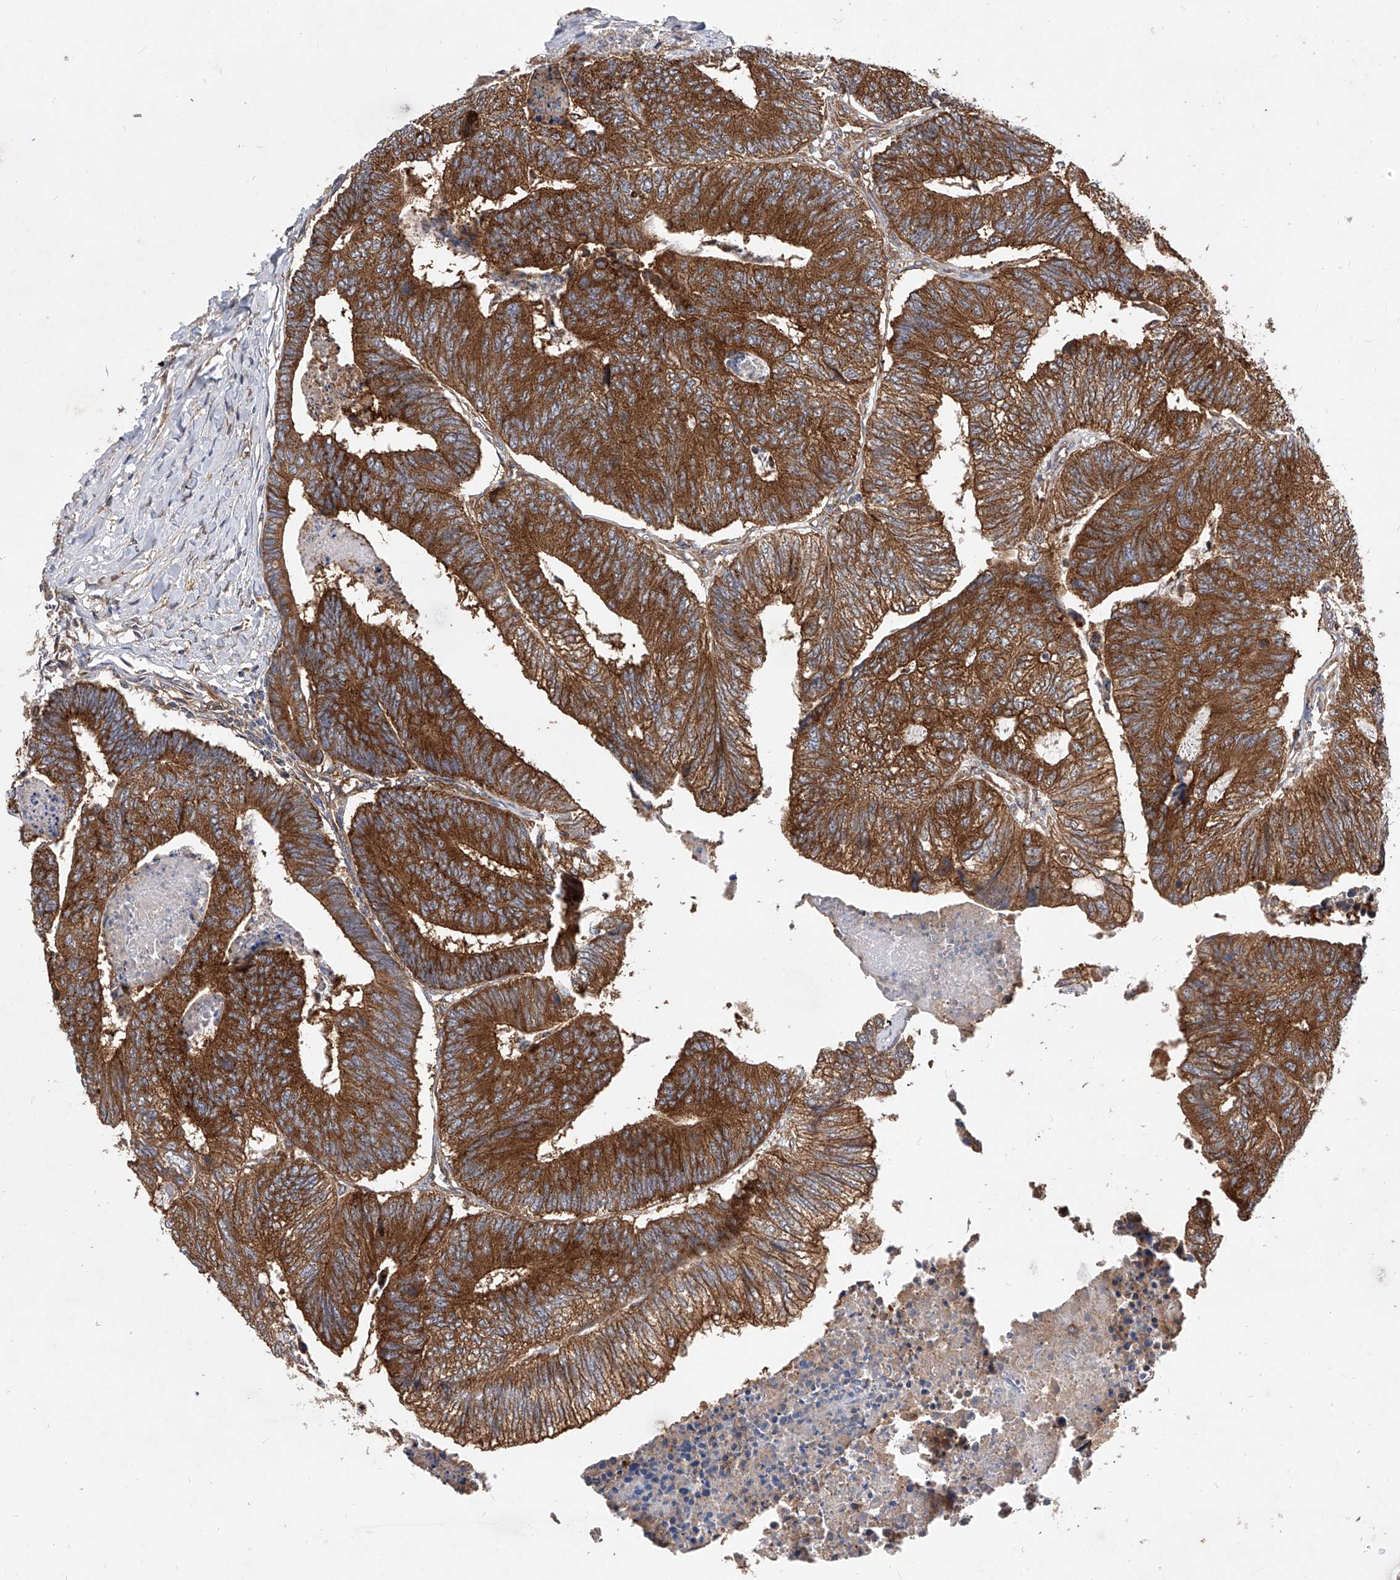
{"staining": {"intensity": "strong", "quantity": ">75%", "location": "cytoplasmic/membranous"}, "tissue": "colorectal cancer", "cell_type": "Tumor cells", "image_type": "cancer", "snomed": [{"axis": "morphology", "description": "Adenocarcinoma, NOS"}, {"axis": "topography", "description": "Colon"}], "caption": "IHC micrograph of human colorectal adenocarcinoma stained for a protein (brown), which displays high levels of strong cytoplasmic/membranous staining in about >75% of tumor cells.", "gene": "CFAP410", "patient": {"sex": "female", "age": 67}}